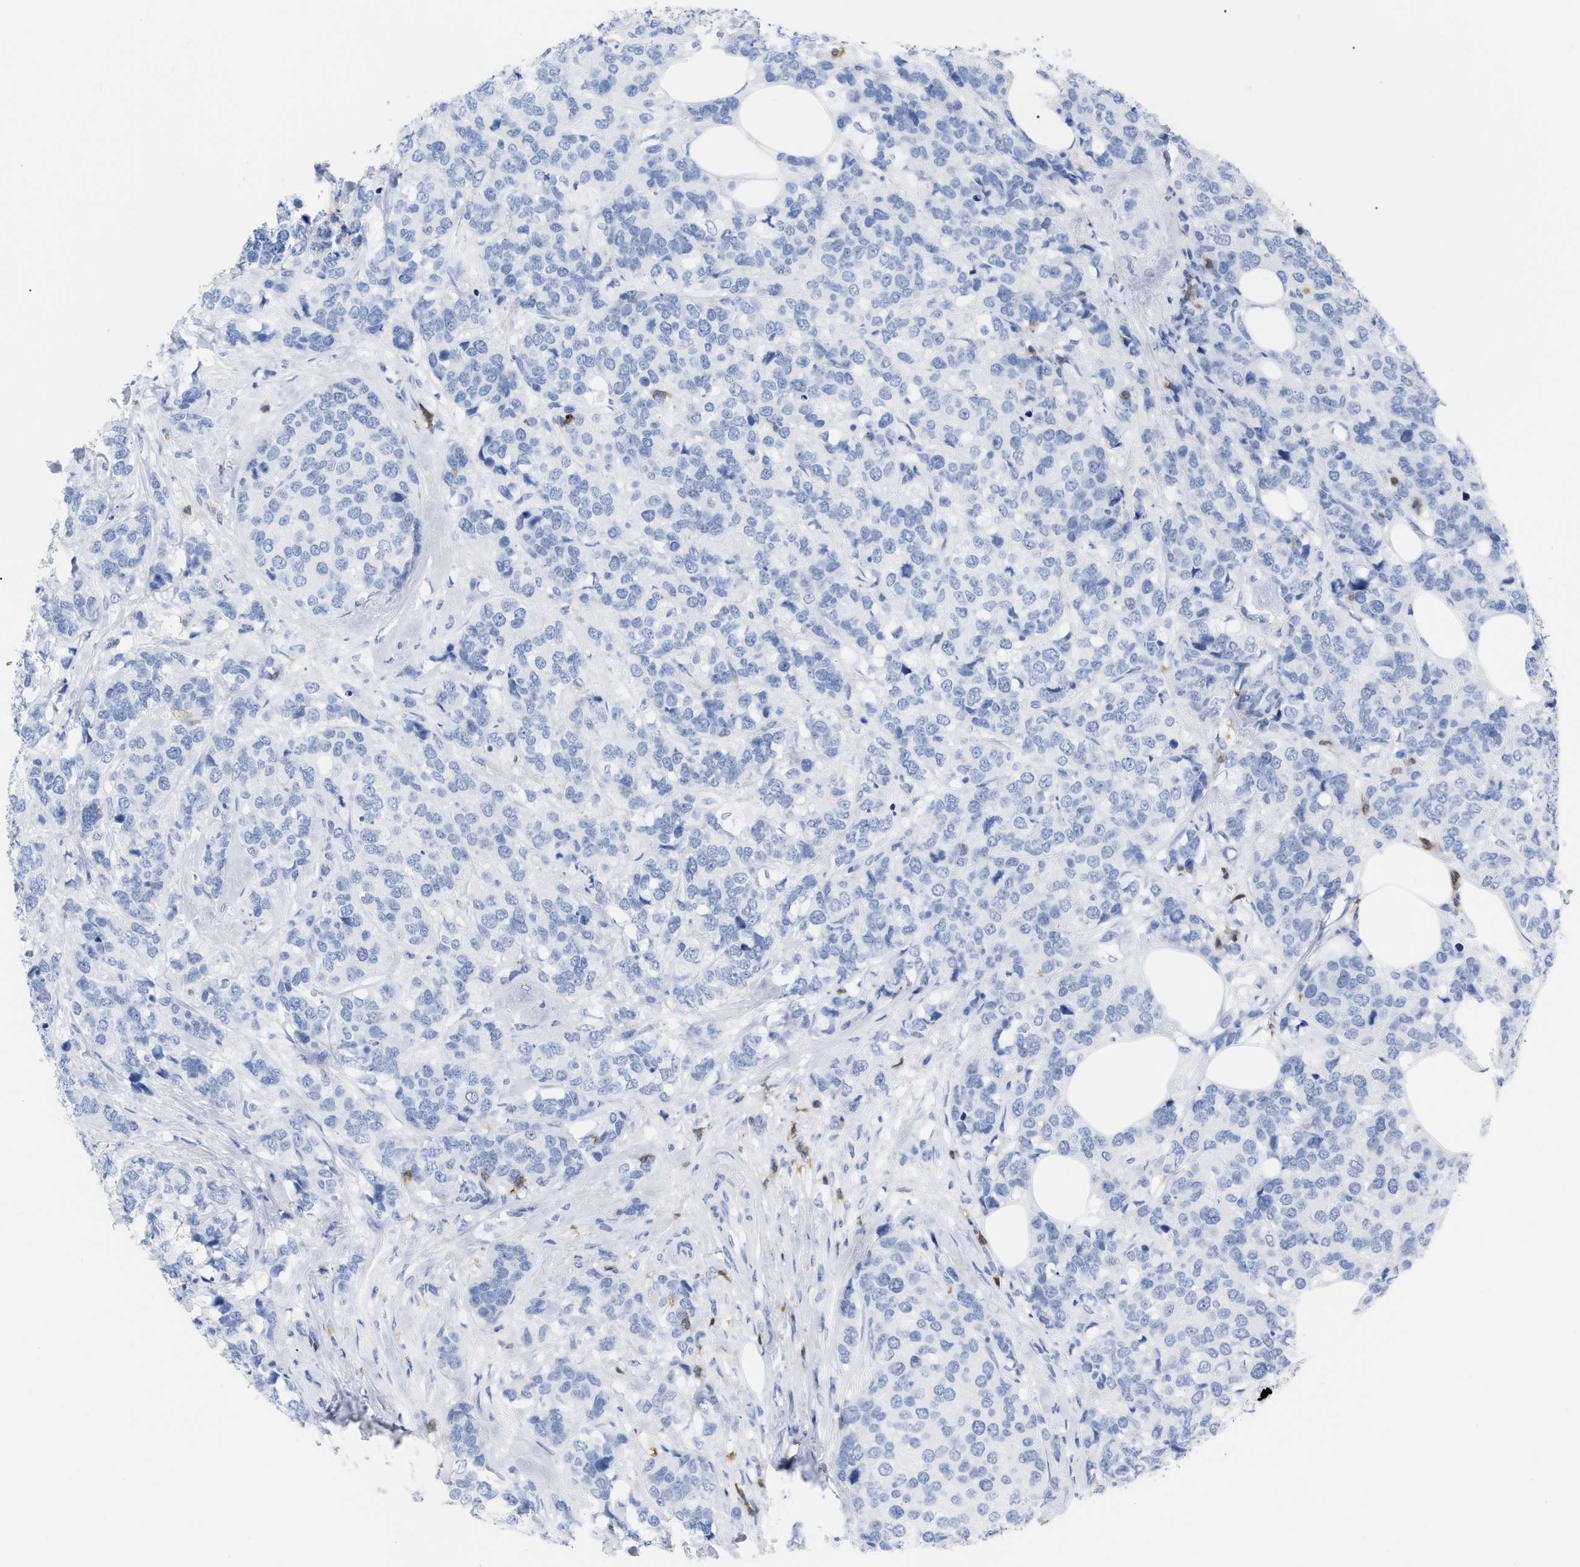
{"staining": {"intensity": "negative", "quantity": "none", "location": "none"}, "tissue": "breast cancer", "cell_type": "Tumor cells", "image_type": "cancer", "snomed": [{"axis": "morphology", "description": "Lobular carcinoma"}, {"axis": "topography", "description": "Breast"}], "caption": "Breast cancer (lobular carcinoma) was stained to show a protein in brown. There is no significant staining in tumor cells.", "gene": "CD5", "patient": {"sex": "female", "age": 59}}